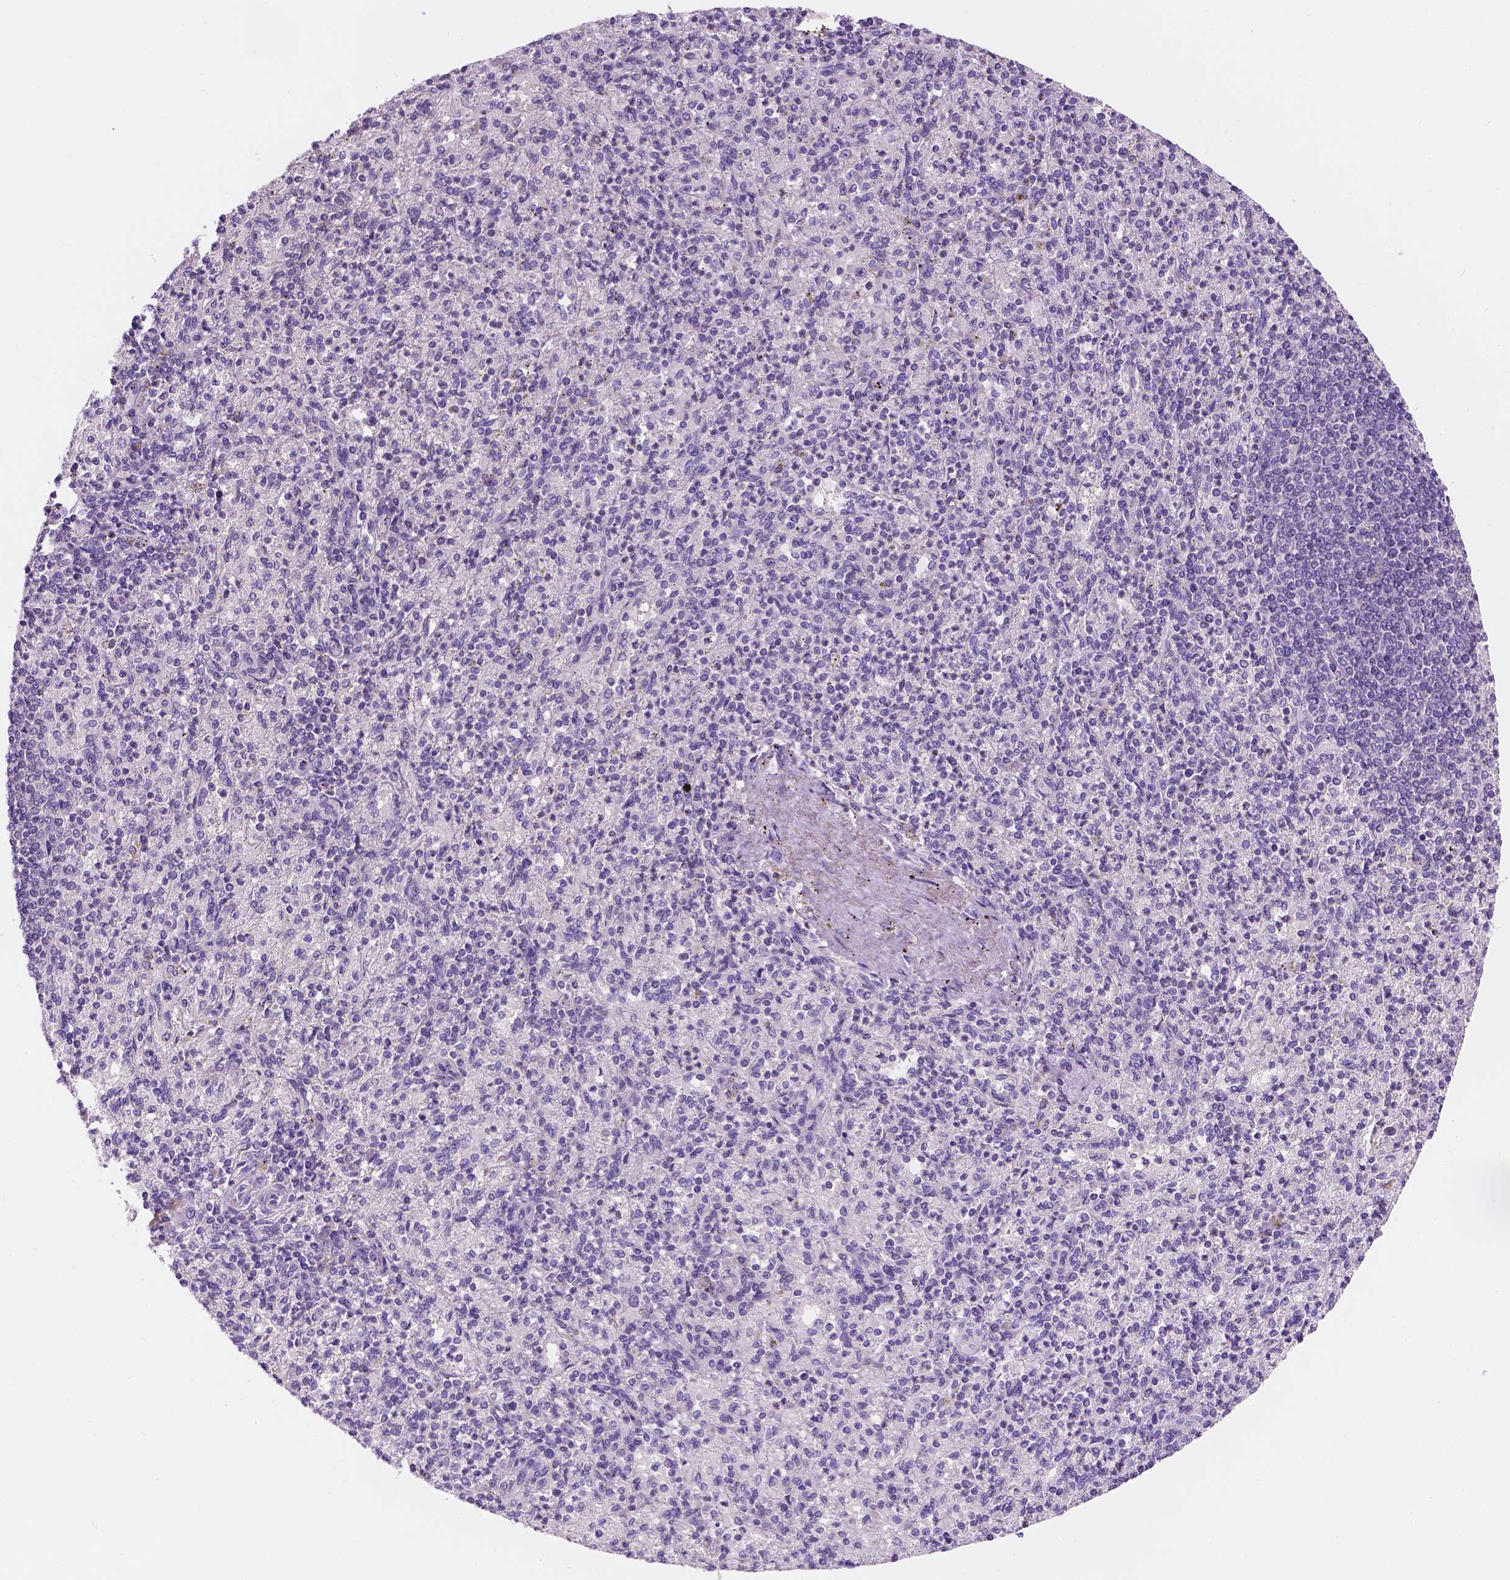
{"staining": {"intensity": "negative", "quantity": "none", "location": "none"}, "tissue": "spleen", "cell_type": "Cells in red pulp", "image_type": "normal", "snomed": [{"axis": "morphology", "description": "Normal tissue, NOS"}, {"axis": "topography", "description": "Spleen"}], "caption": "IHC of benign spleen reveals no positivity in cells in red pulp. Brightfield microscopy of immunohistochemistry (IHC) stained with DAB (3,3'-diaminobenzidine) (brown) and hematoxylin (blue), captured at high magnification.", "gene": "SIRT2", "patient": {"sex": "female", "age": 74}}